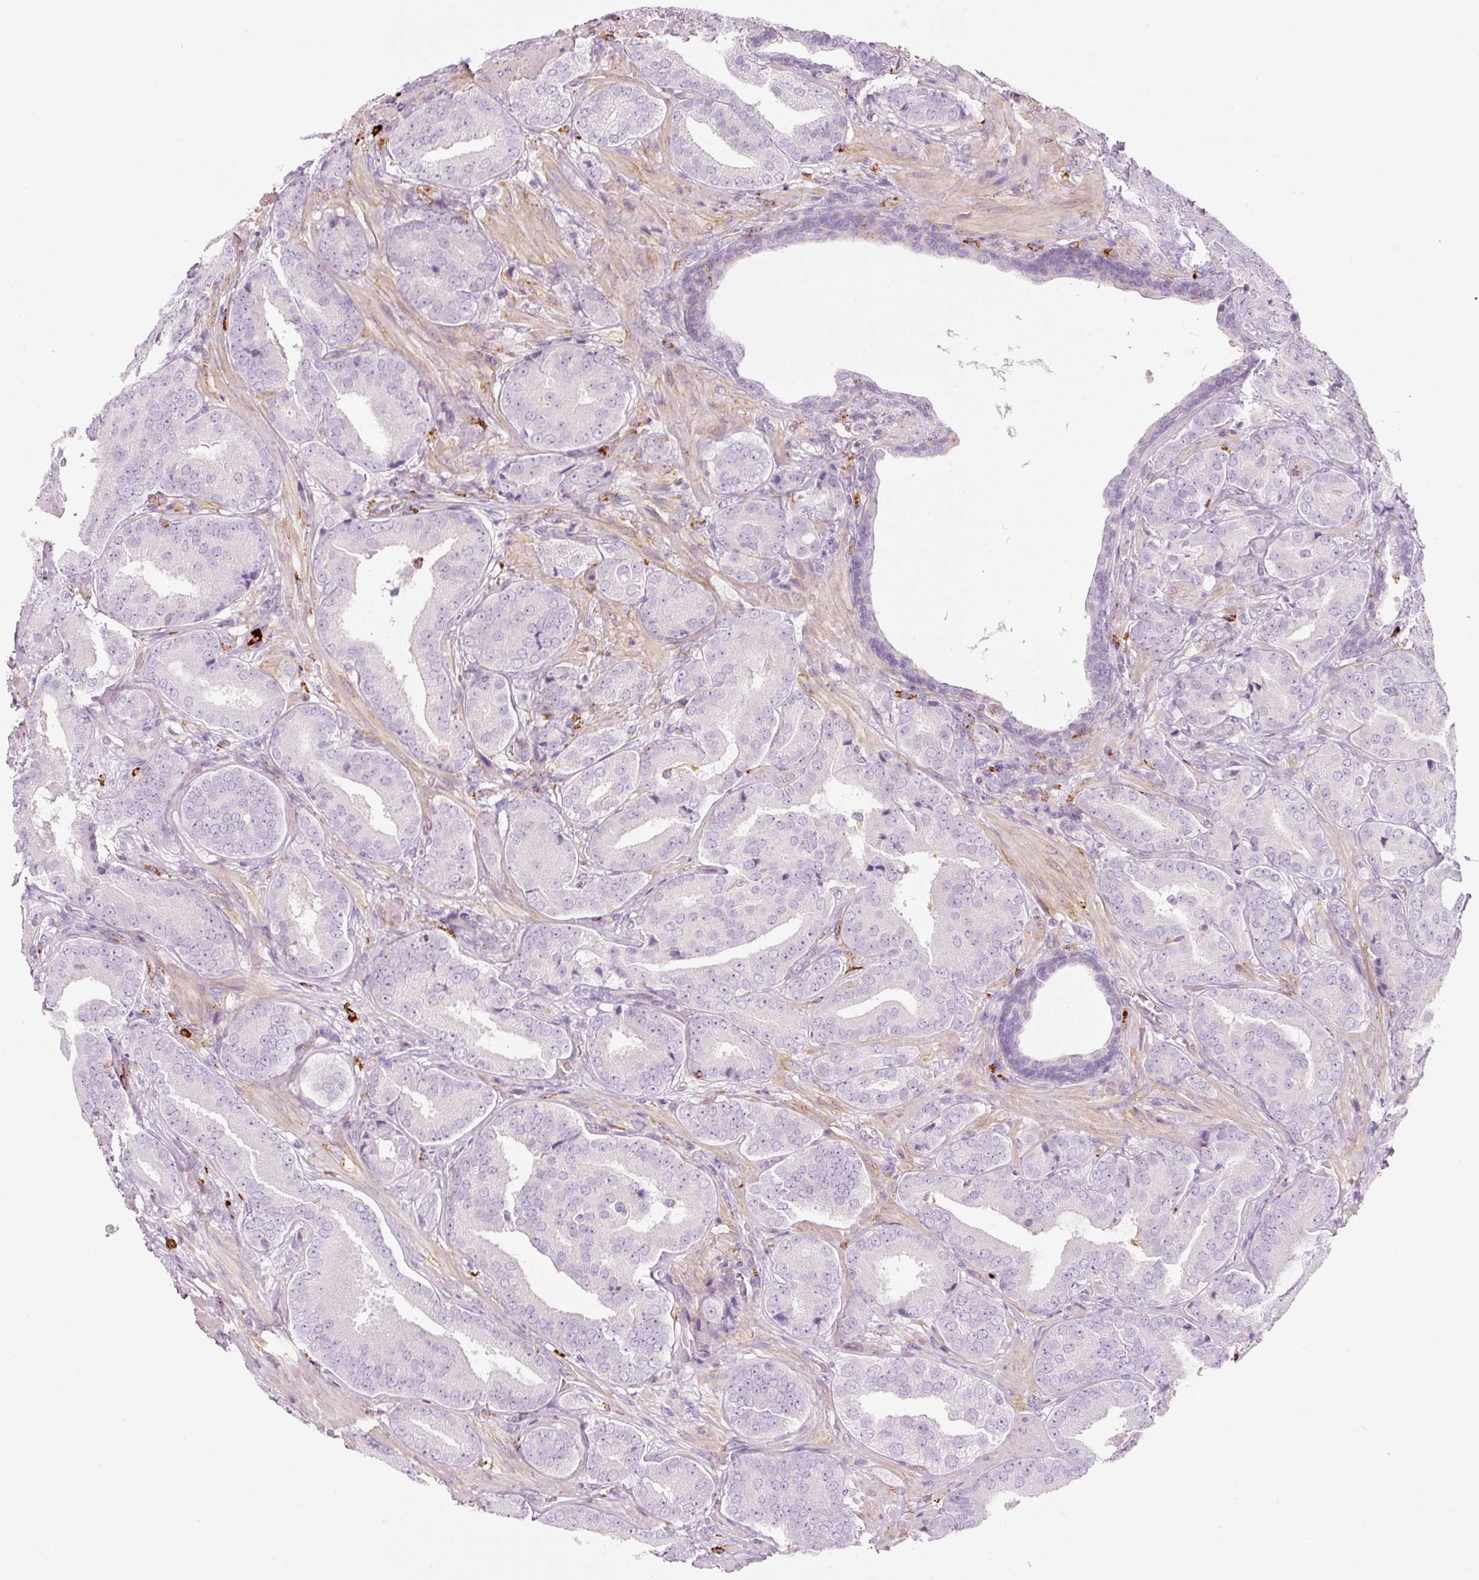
{"staining": {"intensity": "negative", "quantity": "none", "location": "none"}, "tissue": "prostate cancer", "cell_type": "Tumor cells", "image_type": "cancer", "snomed": [{"axis": "morphology", "description": "Adenocarcinoma, High grade"}, {"axis": "topography", "description": "Prostate"}], "caption": "Immunohistochemical staining of high-grade adenocarcinoma (prostate) exhibits no significant staining in tumor cells.", "gene": "MAP3K3", "patient": {"sex": "male", "age": 63}}